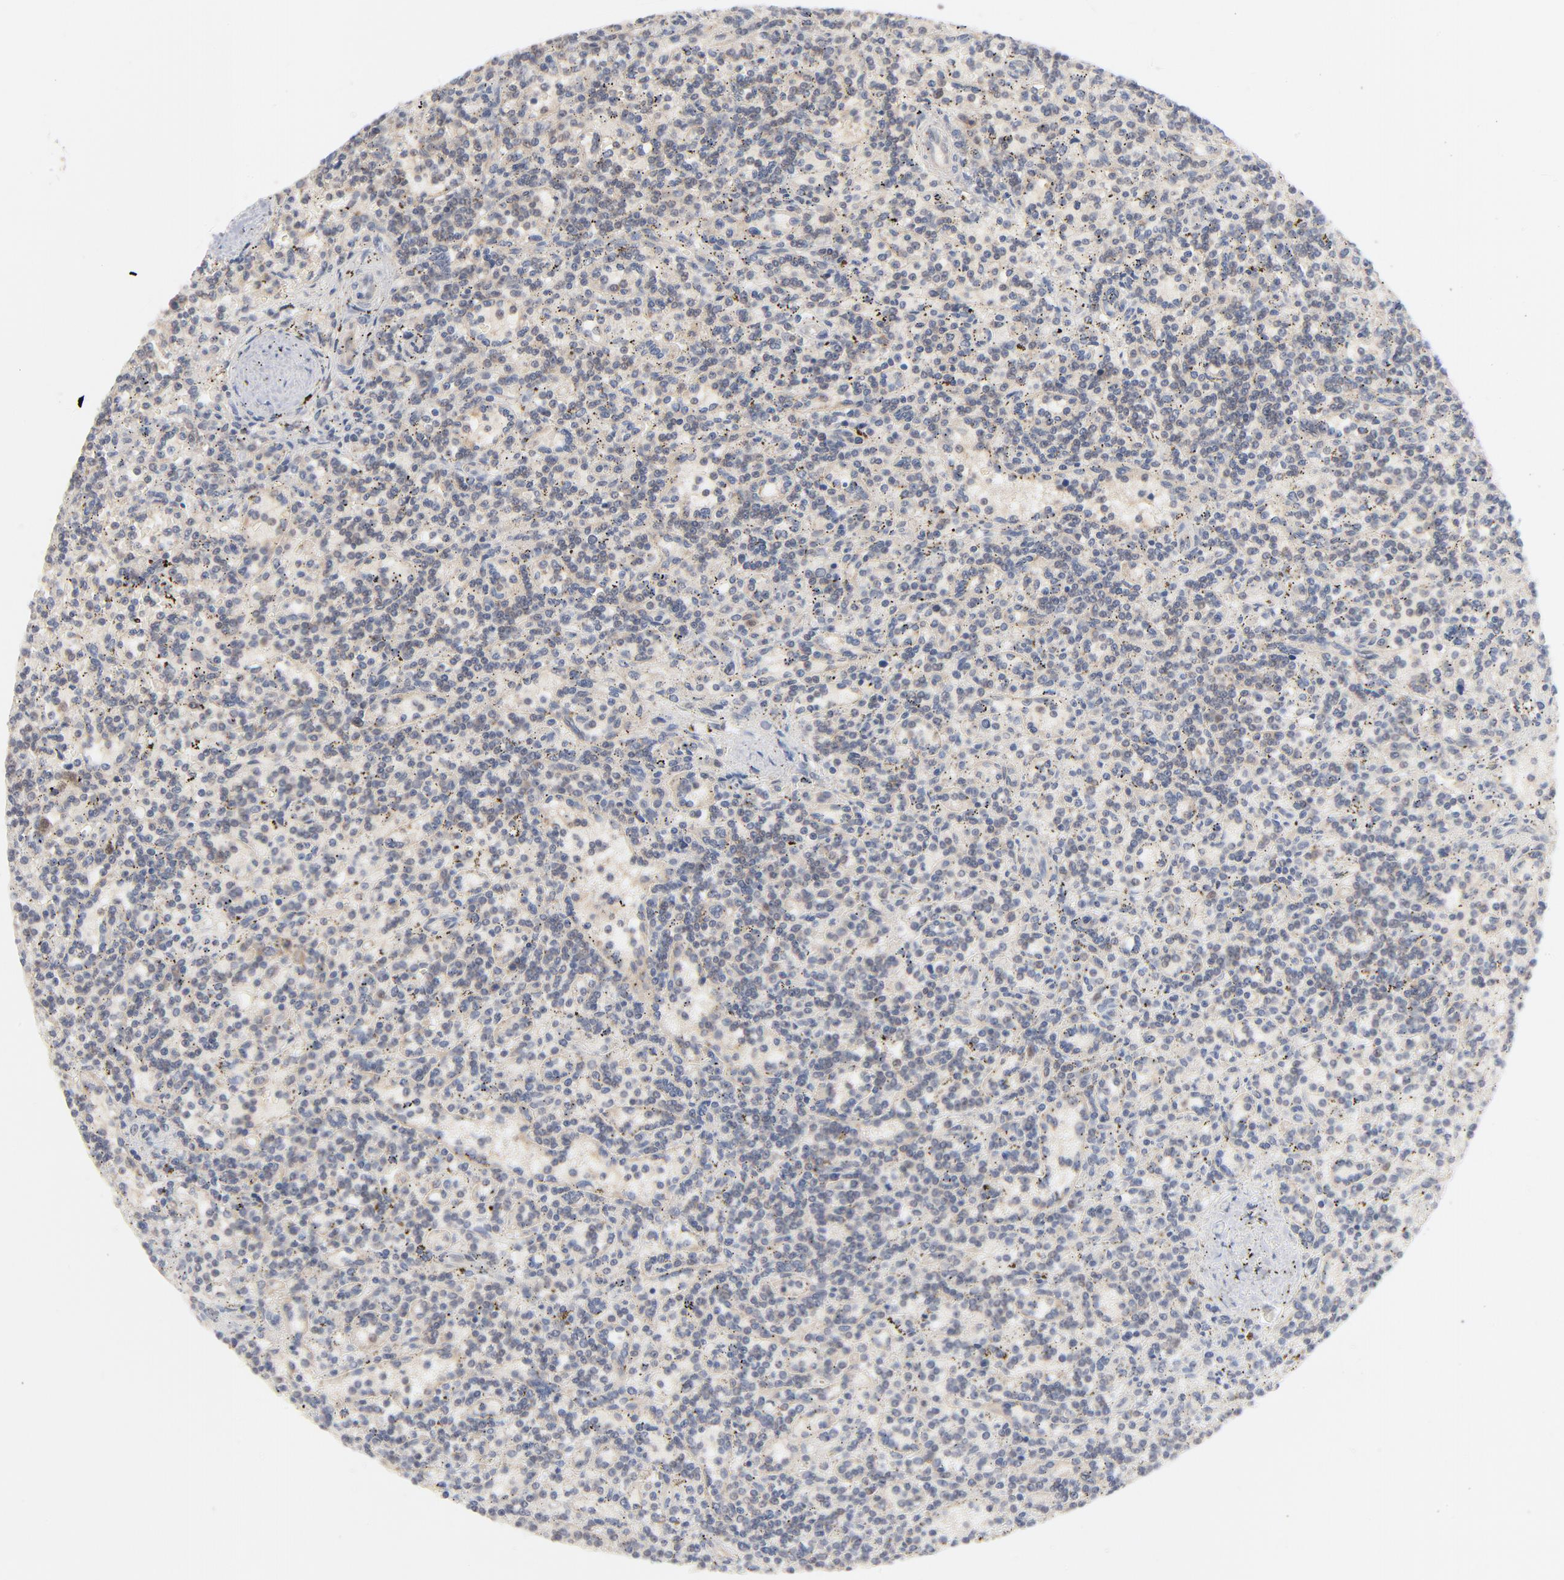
{"staining": {"intensity": "negative", "quantity": "none", "location": "none"}, "tissue": "lymphoma", "cell_type": "Tumor cells", "image_type": "cancer", "snomed": [{"axis": "morphology", "description": "Malignant lymphoma, non-Hodgkin's type, Low grade"}, {"axis": "topography", "description": "Spleen"}], "caption": "DAB (3,3'-diaminobenzidine) immunohistochemical staining of low-grade malignant lymphoma, non-Hodgkin's type shows no significant expression in tumor cells.", "gene": "UBL4A", "patient": {"sex": "male", "age": 73}}